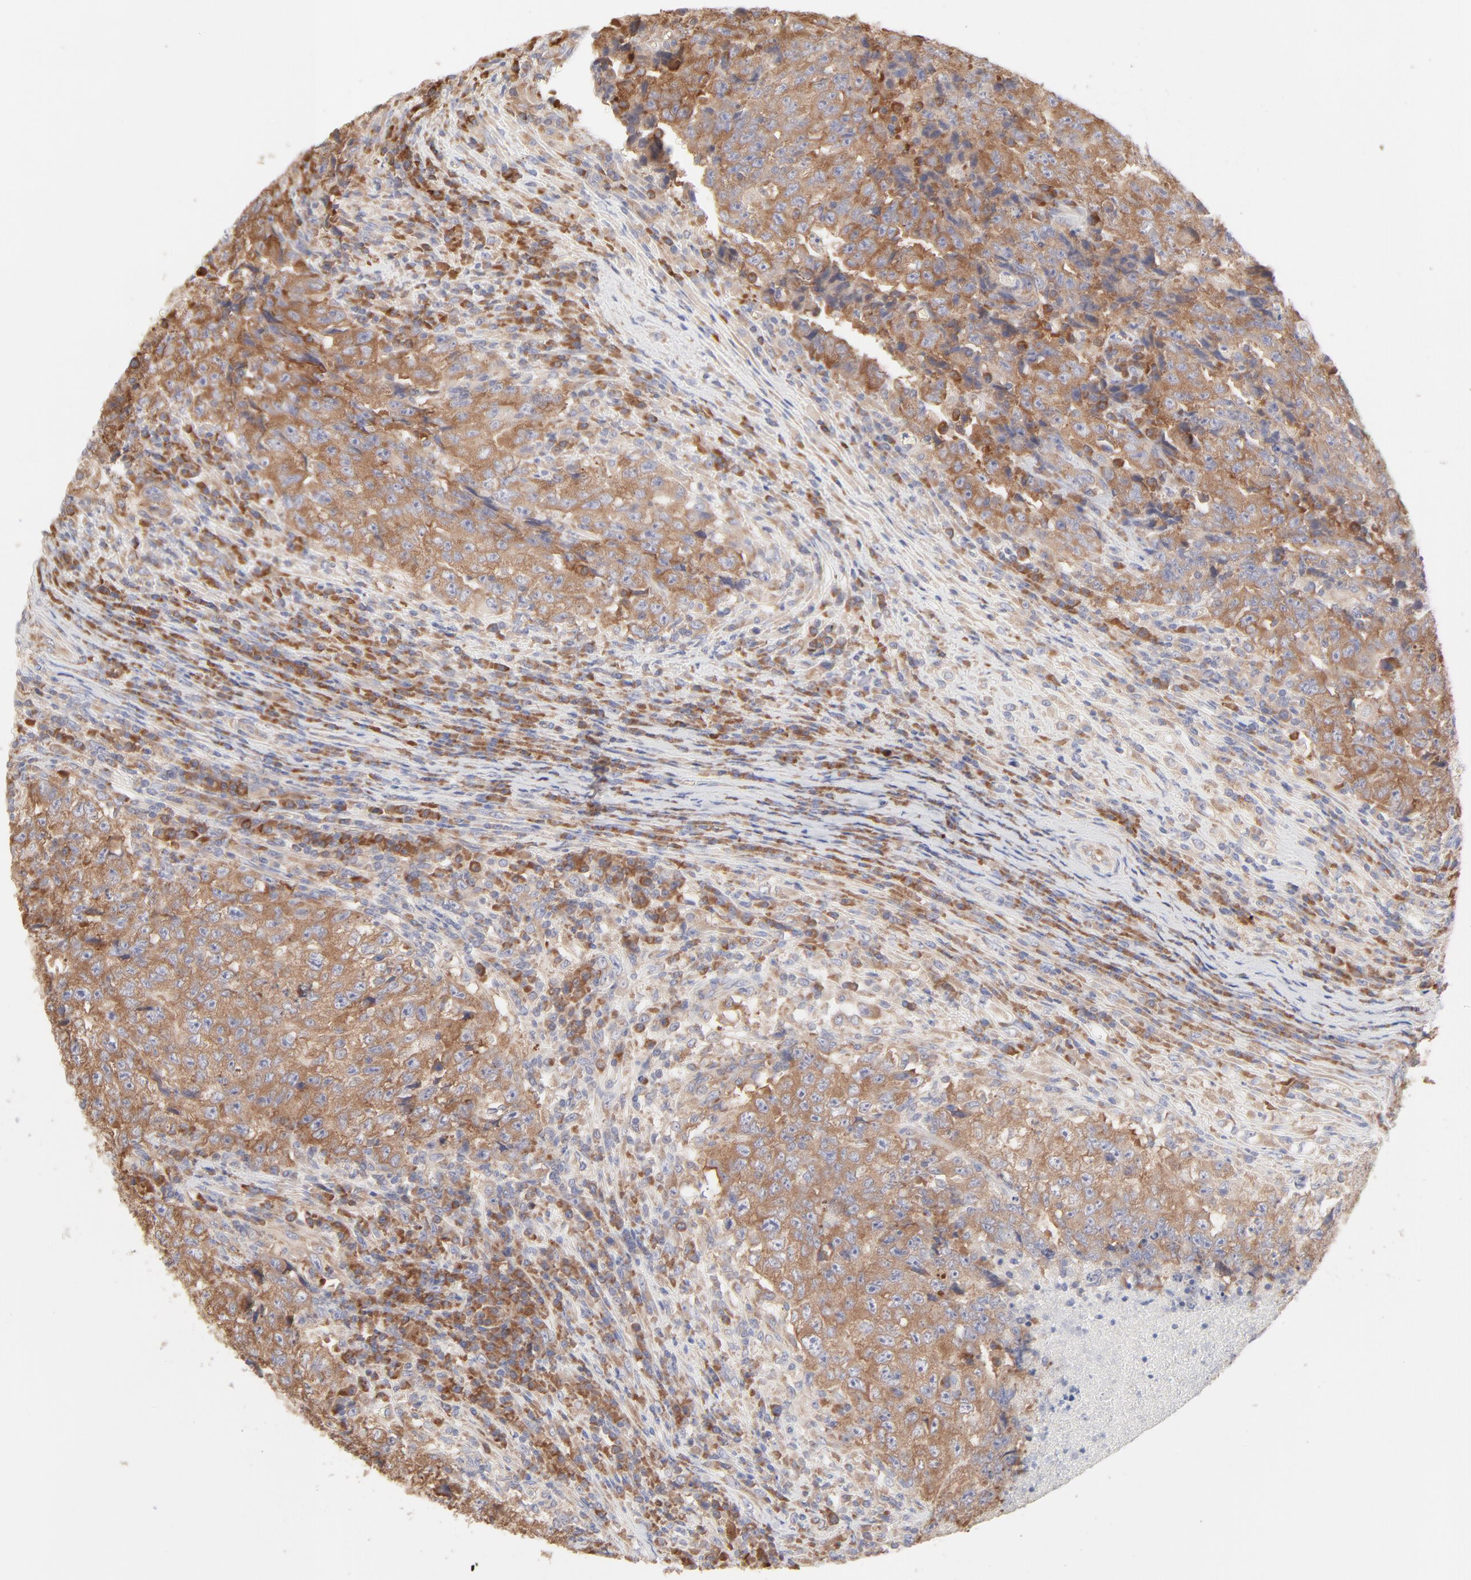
{"staining": {"intensity": "moderate", "quantity": ">75%", "location": "cytoplasmic/membranous"}, "tissue": "testis cancer", "cell_type": "Tumor cells", "image_type": "cancer", "snomed": [{"axis": "morphology", "description": "Necrosis, NOS"}, {"axis": "morphology", "description": "Carcinoma, Embryonal, NOS"}, {"axis": "topography", "description": "Testis"}], "caption": "Testis embryonal carcinoma stained for a protein demonstrates moderate cytoplasmic/membranous positivity in tumor cells. (DAB = brown stain, brightfield microscopy at high magnification).", "gene": "RPS21", "patient": {"sex": "male", "age": 19}}